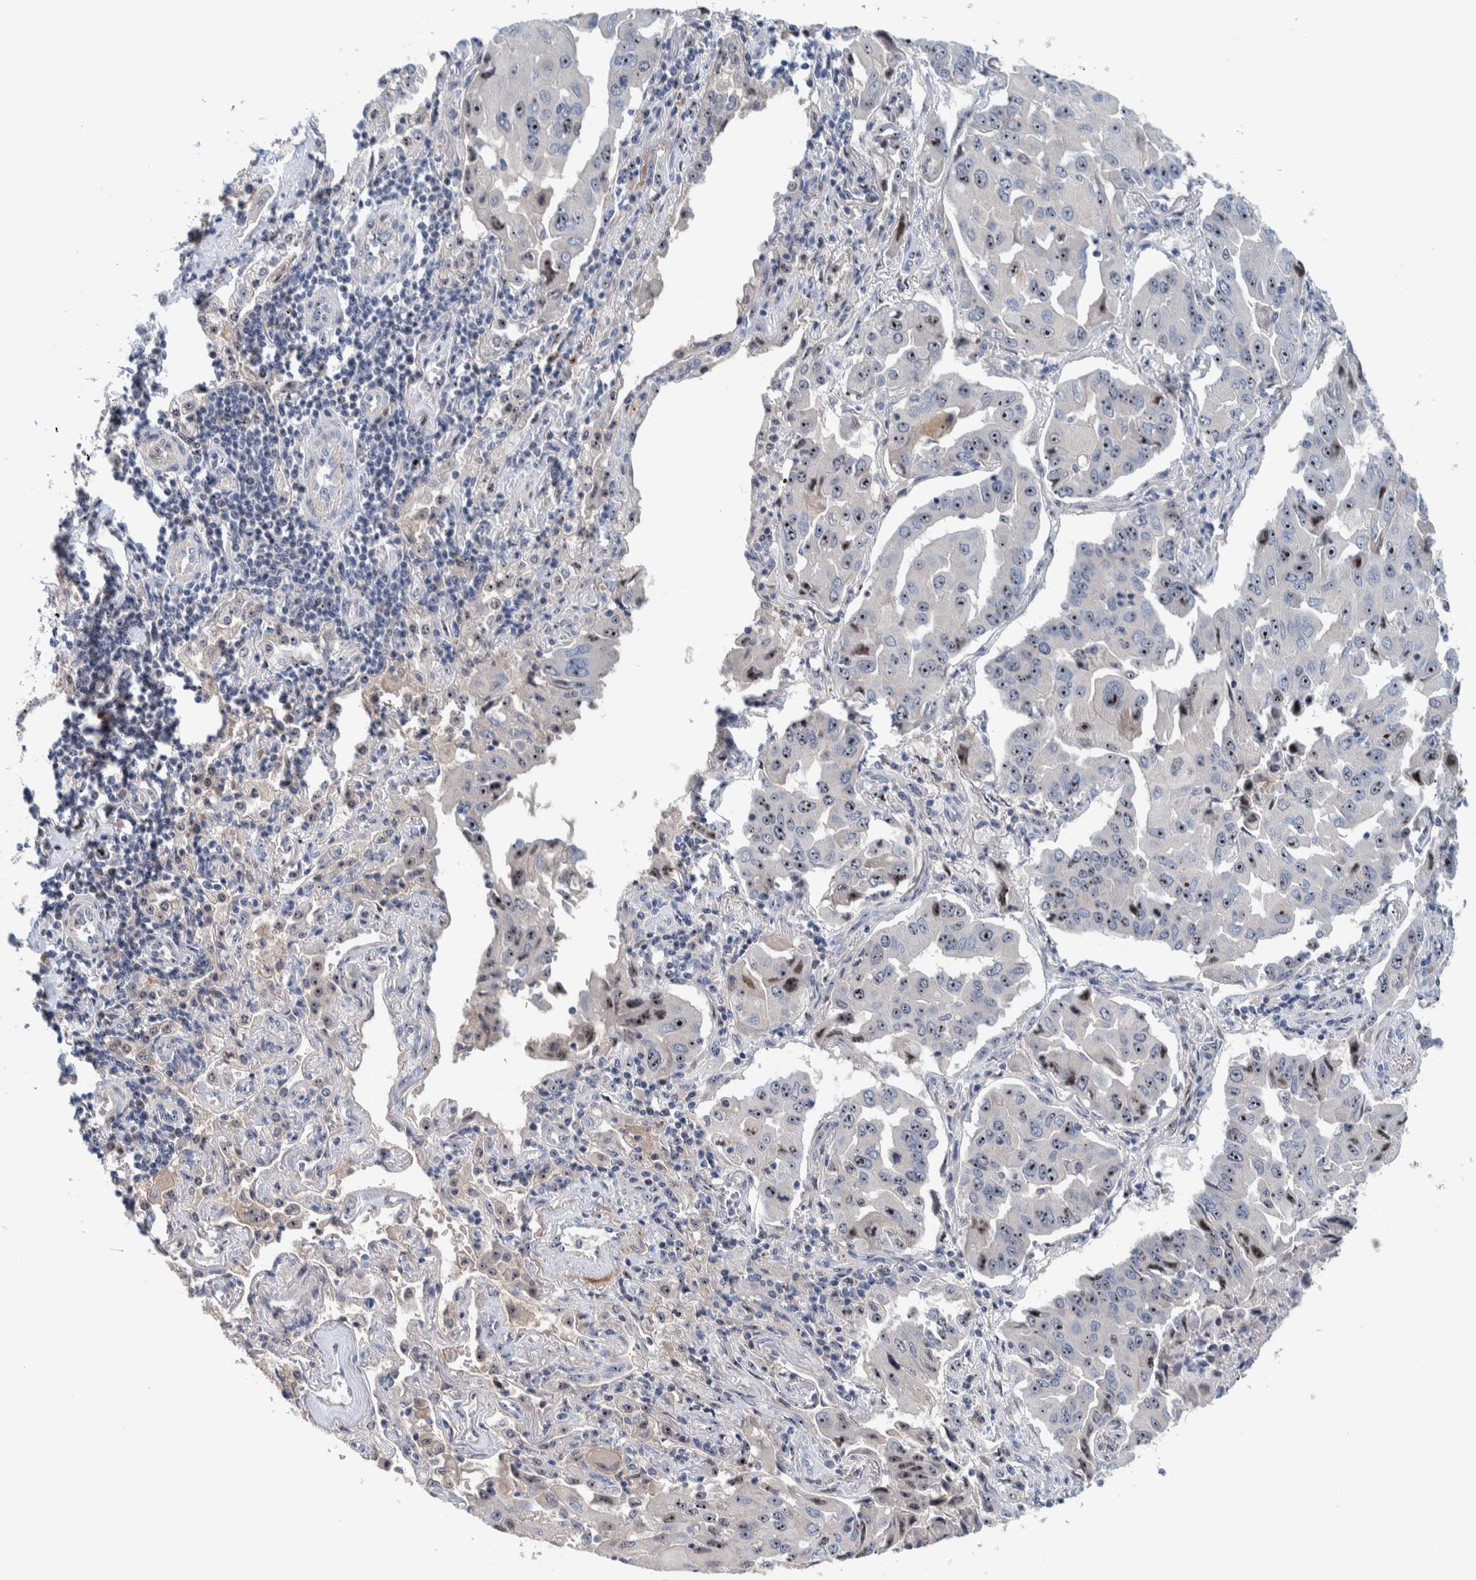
{"staining": {"intensity": "strong", "quantity": ">75%", "location": "nuclear"}, "tissue": "lung cancer", "cell_type": "Tumor cells", "image_type": "cancer", "snomed": [{"axis": "morphology", "description": "Adenocarcinoma, NOS"}, {"axis": "topography", "description": "Lung"}], "caption": "Protein analysis of lung cancer (adenocarcinoma) tissue demonstrates strong nuclear staining in approximately >75% of tumor cells.", "gene": "NOL11", "patient": {"sex": "female", "age": 65}}